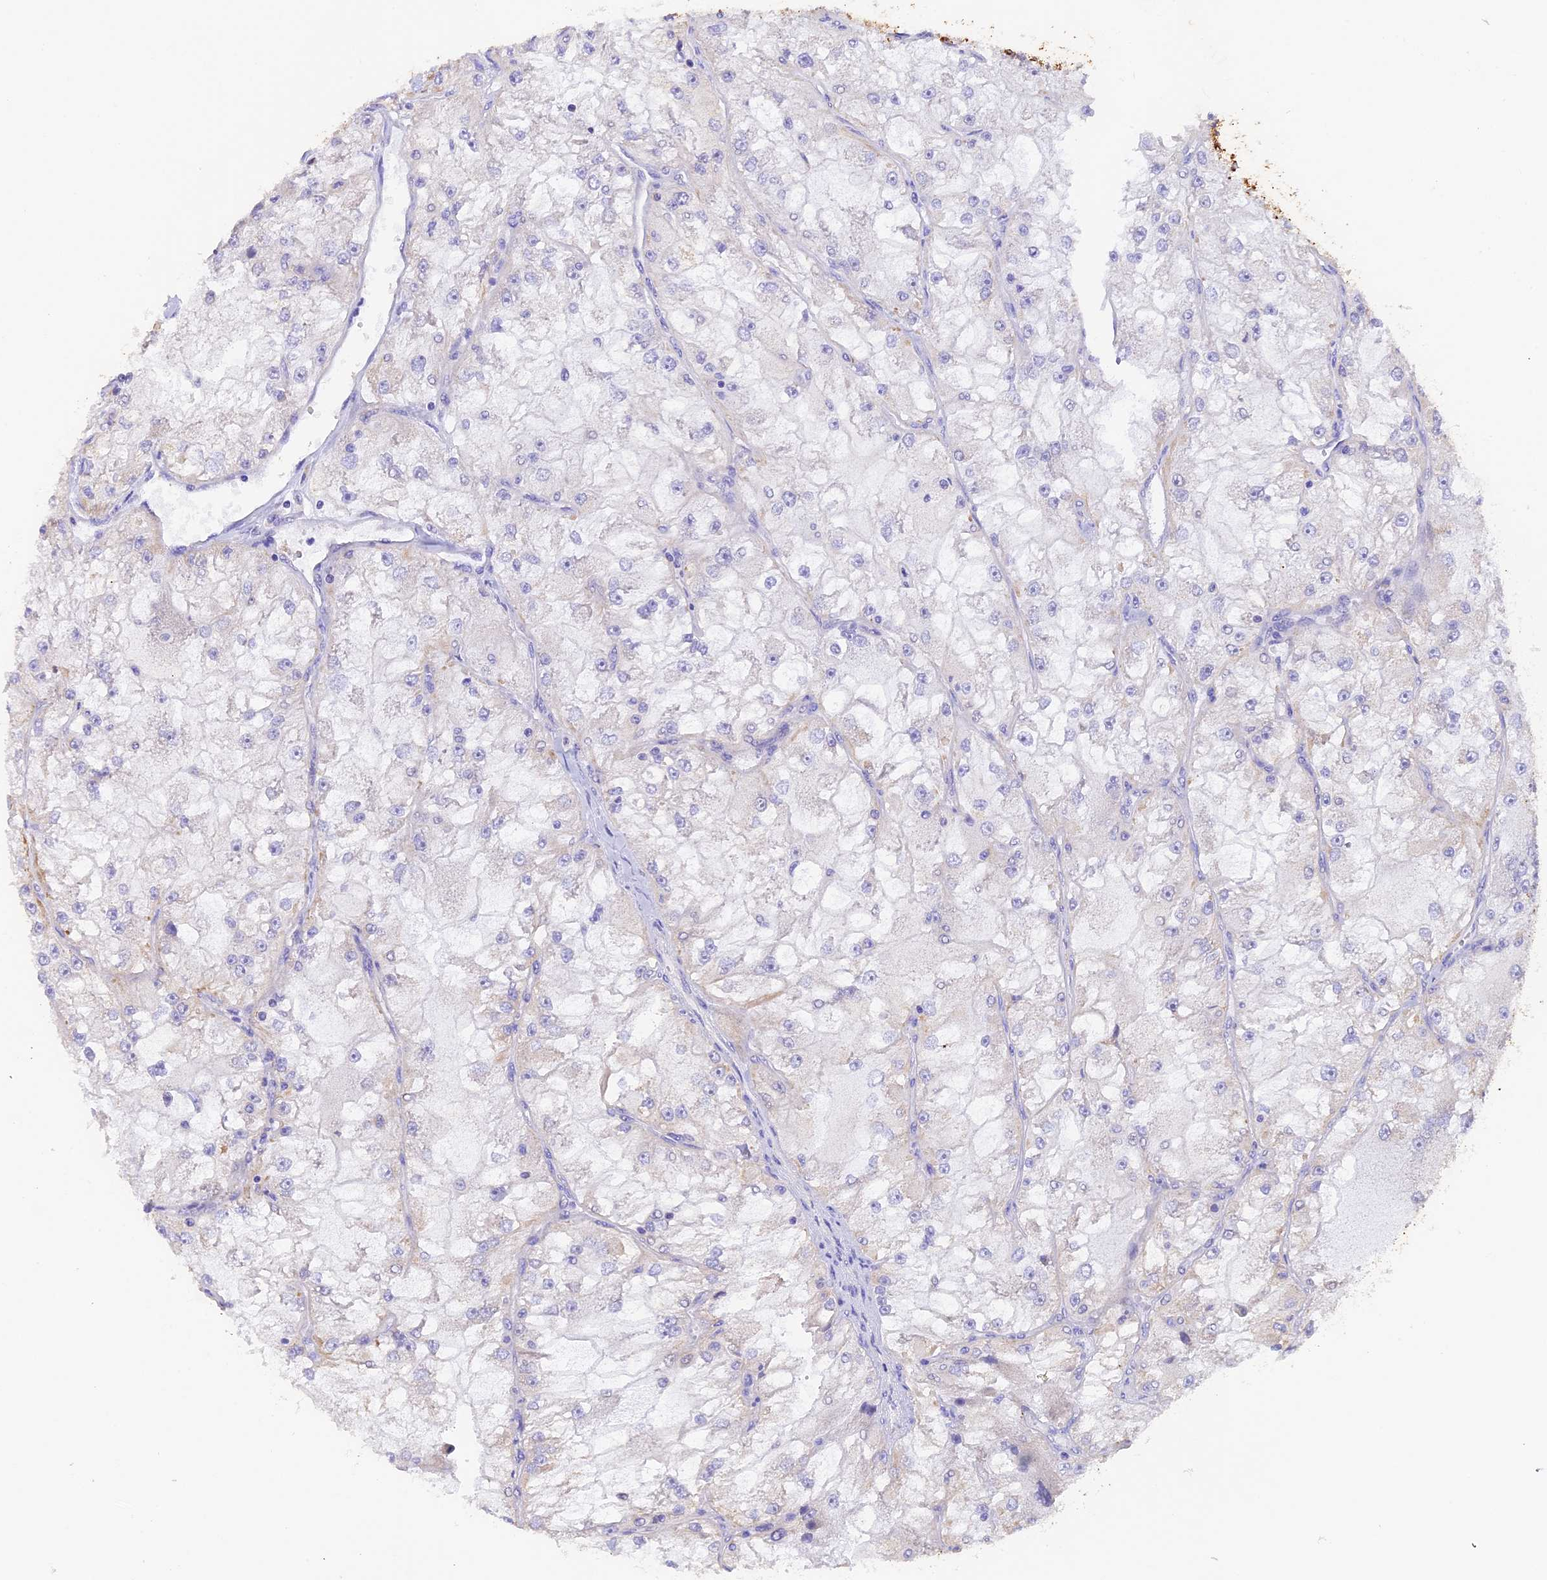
{"staining": {"intensity": "negative", "quantity": "none", "location": "none"}, "tissue": "renal cancer", "cell_type": "Tumor cells", "image_type": "cancer", "snomed": [{"axis": "morphology", "description": "Adenocarcinoma, NOS"}, {"axis": "topography", "description": "Kidney"}], "caption": "The image demonstrates no significant positivity in tumor cells of renal cancer (adenocarcinoma).", "gene": "PKIA", "patient": {"sex": "female", "age": 72}}